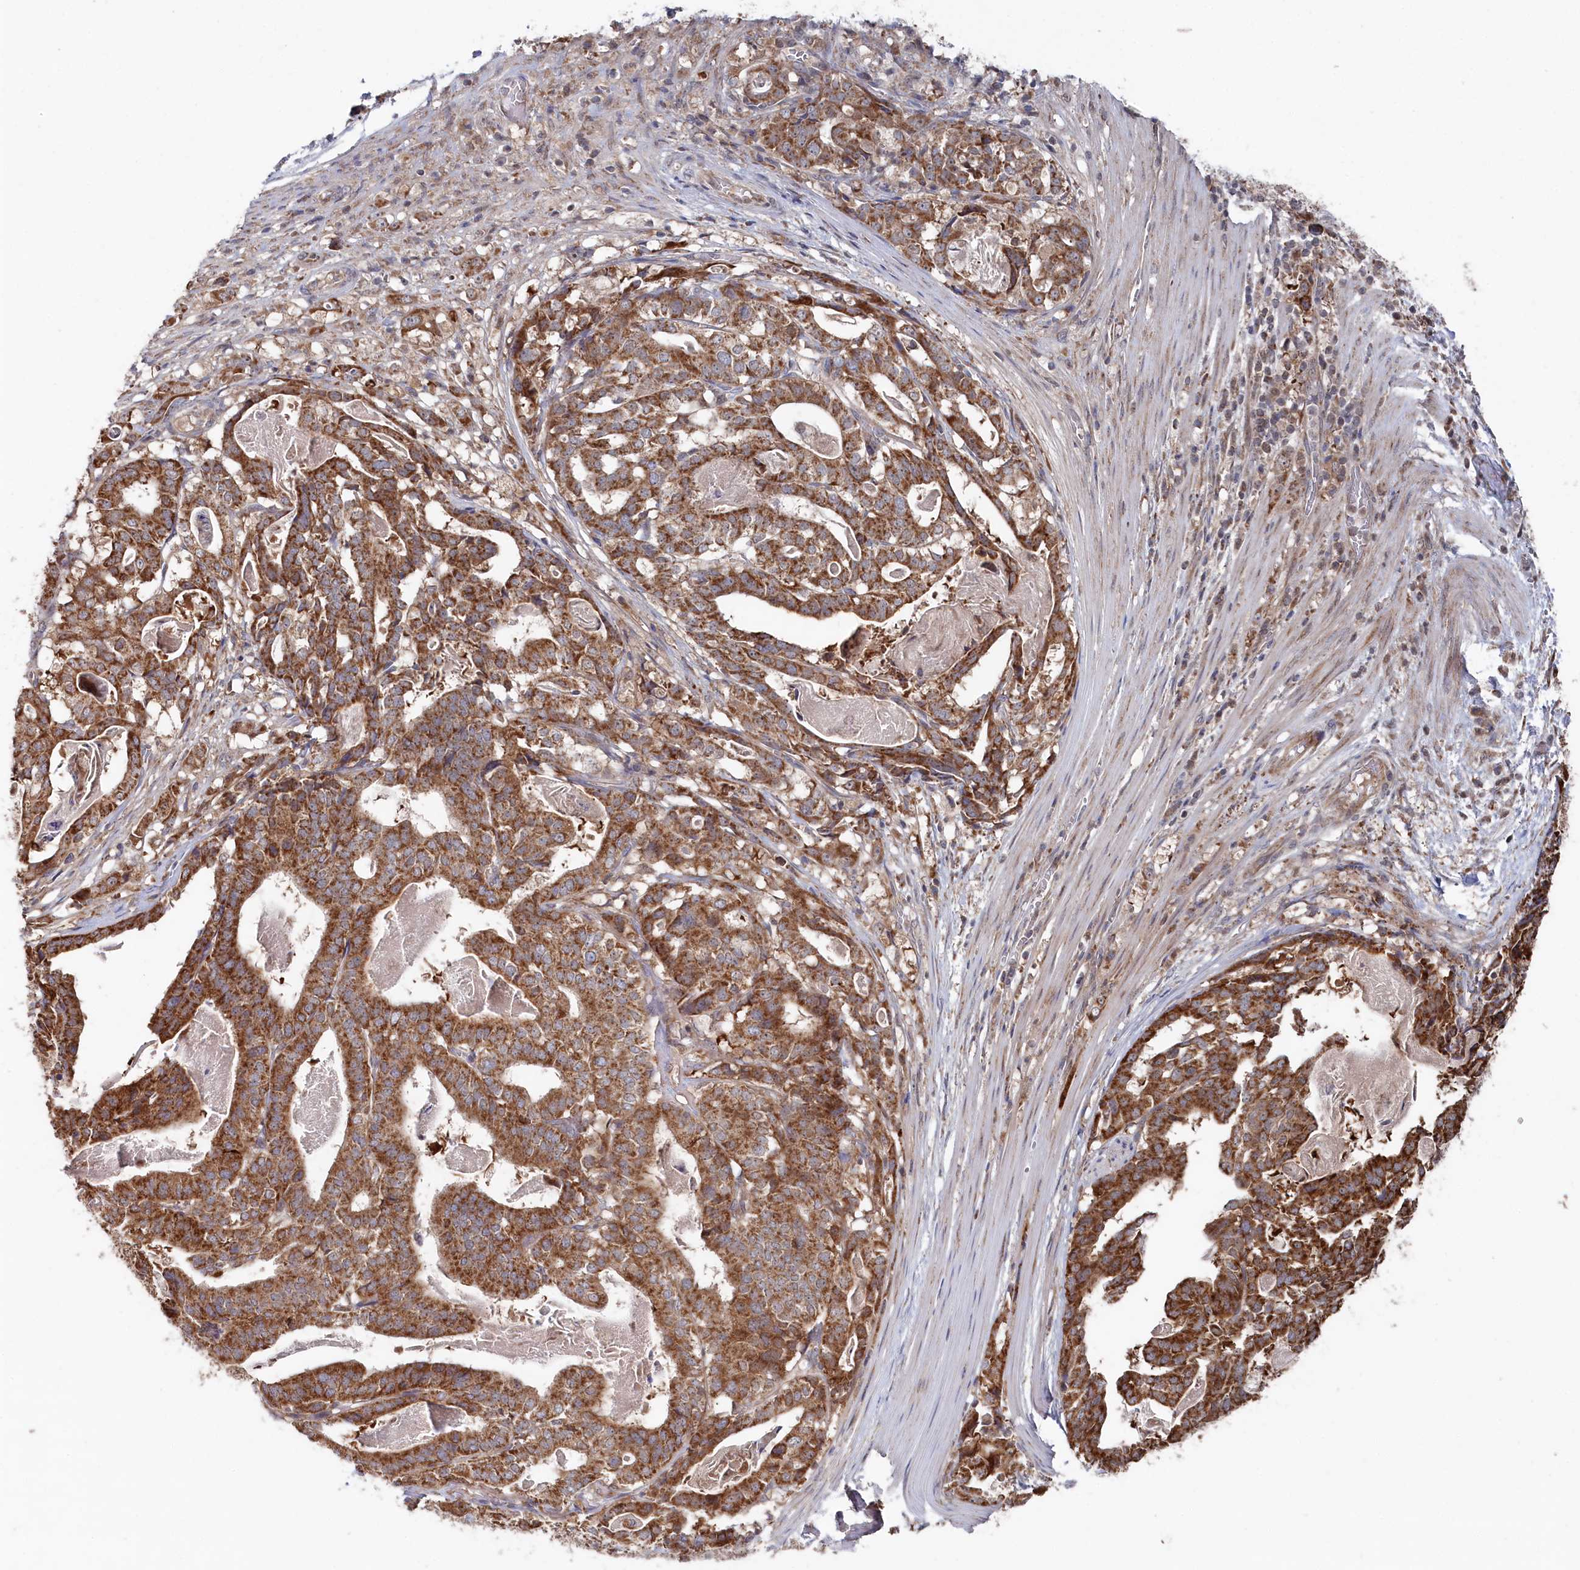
{"staining": {"intensity": "moderate", "quantity": ">75%", "location": "cytoplasmic/membranous"}, "tissue": "stomach cancer", "cell_type": "Tumor cells", "image_type": "cancer", "snomed": [{"axis": "morphology", "description": "Adenocarcinoma, NOS"}, {"axis": "topography", "description": "Stomach"}], "caption": "Adenocarcinoma (stomach) stained with DAB immunohistochemistry (IHC) shows medium levels of moderate cytoplasmic/membranous expression in about >75% of tumor cells.", "gene": "WAPL", "patient": {"sex": "male", "age": 48}}